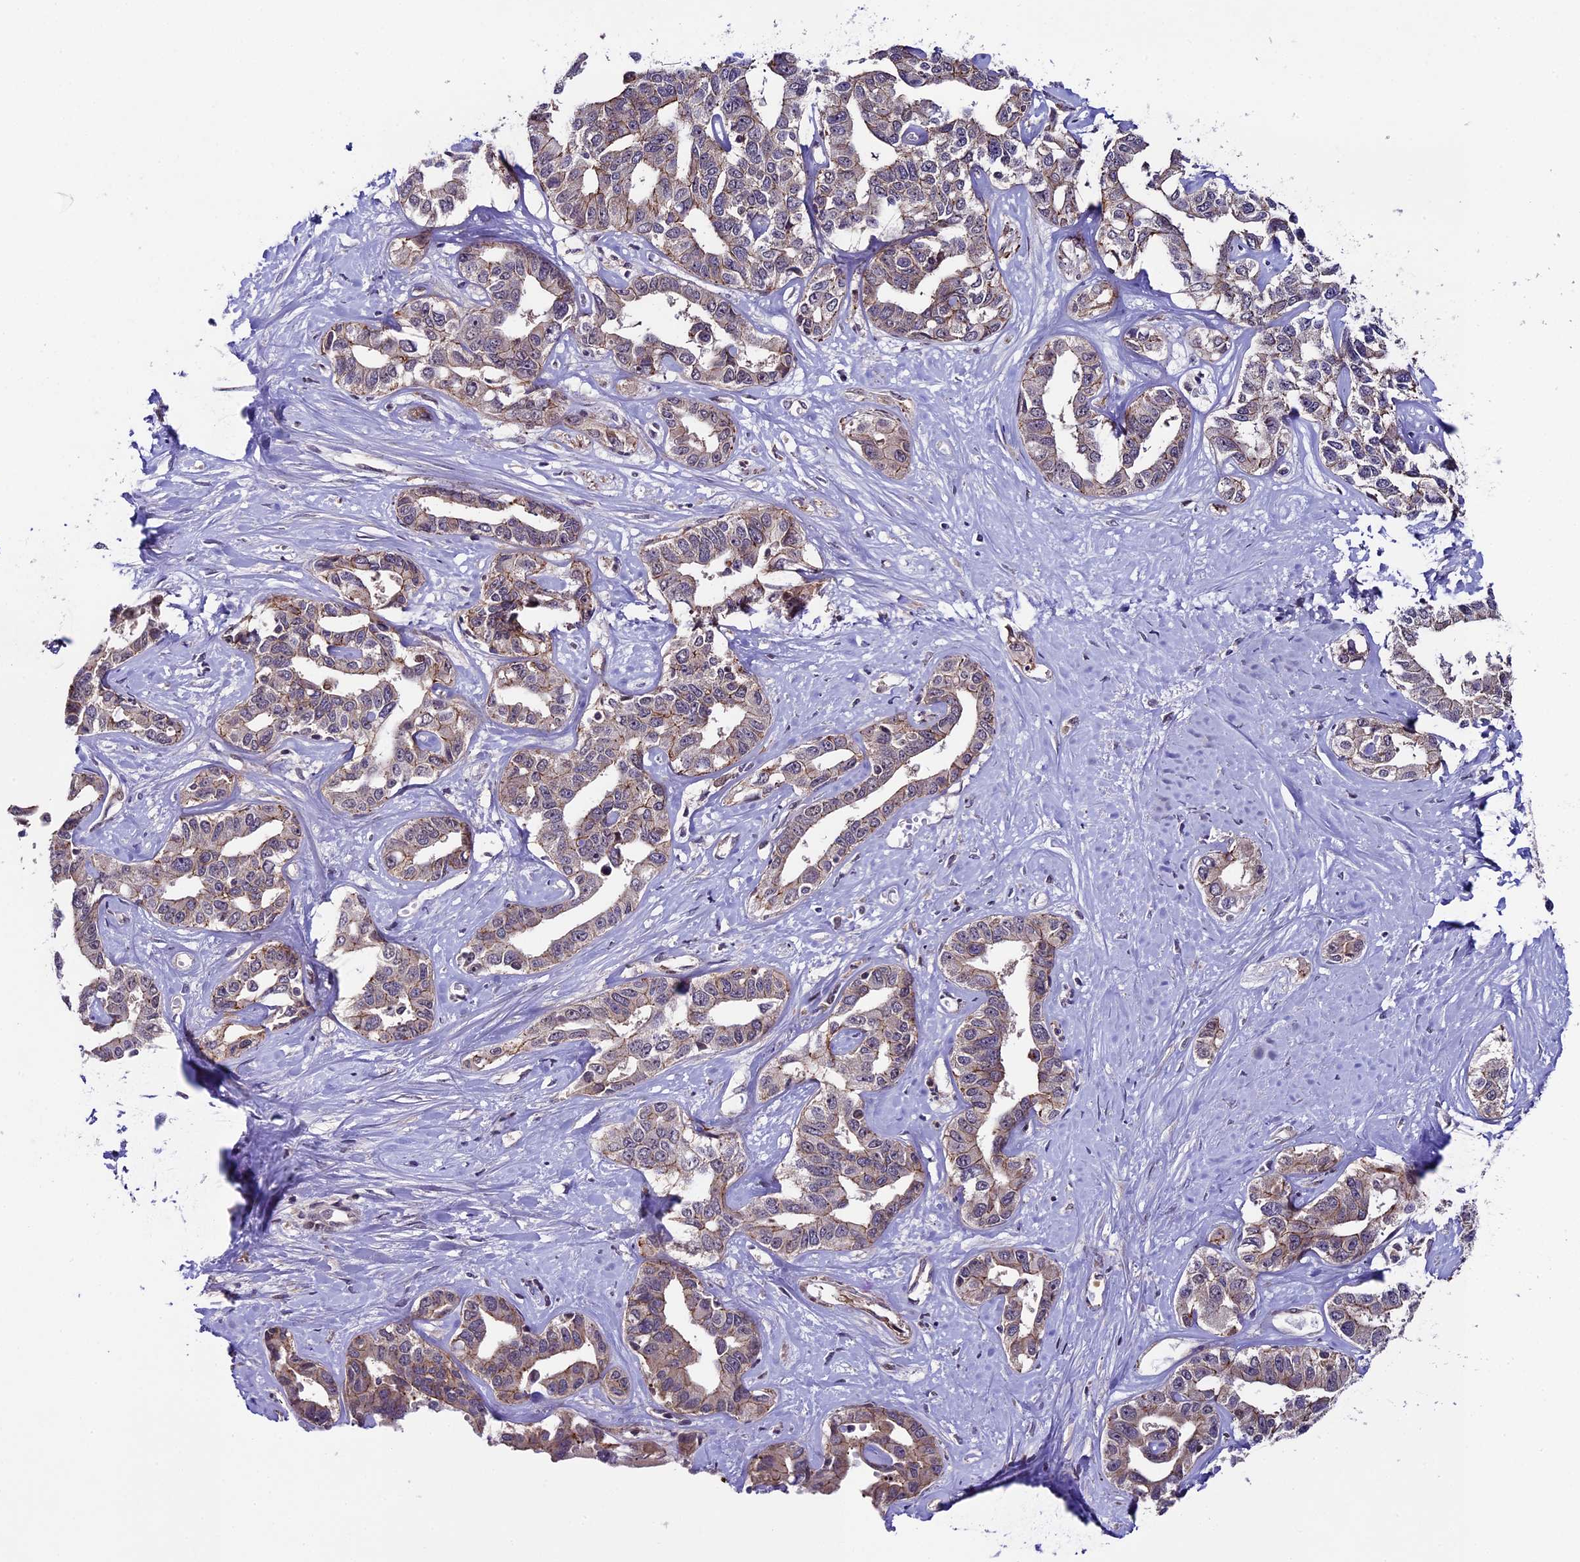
{"staining": {"intensity": "weak", "quantity": "25%-75%", "location": "cytoplasmic/membranous"}, "tissue": "liver cancer", "cell_type": "Tumor cells", "image_type": "cancer", "snomed": [{"axis": "morphology", "description": "Cholangiocarcinoma"}, {"axis": "topography", "description": "Liver"}], "caption": "Liver cancer stained with a brown dye shows weak cytoplasmic/membranous positive positivity in approximately 25%-75% of tumor cells.", "gene": "SIPA1L3", "patient": {"sex": "male", "age": 59}}